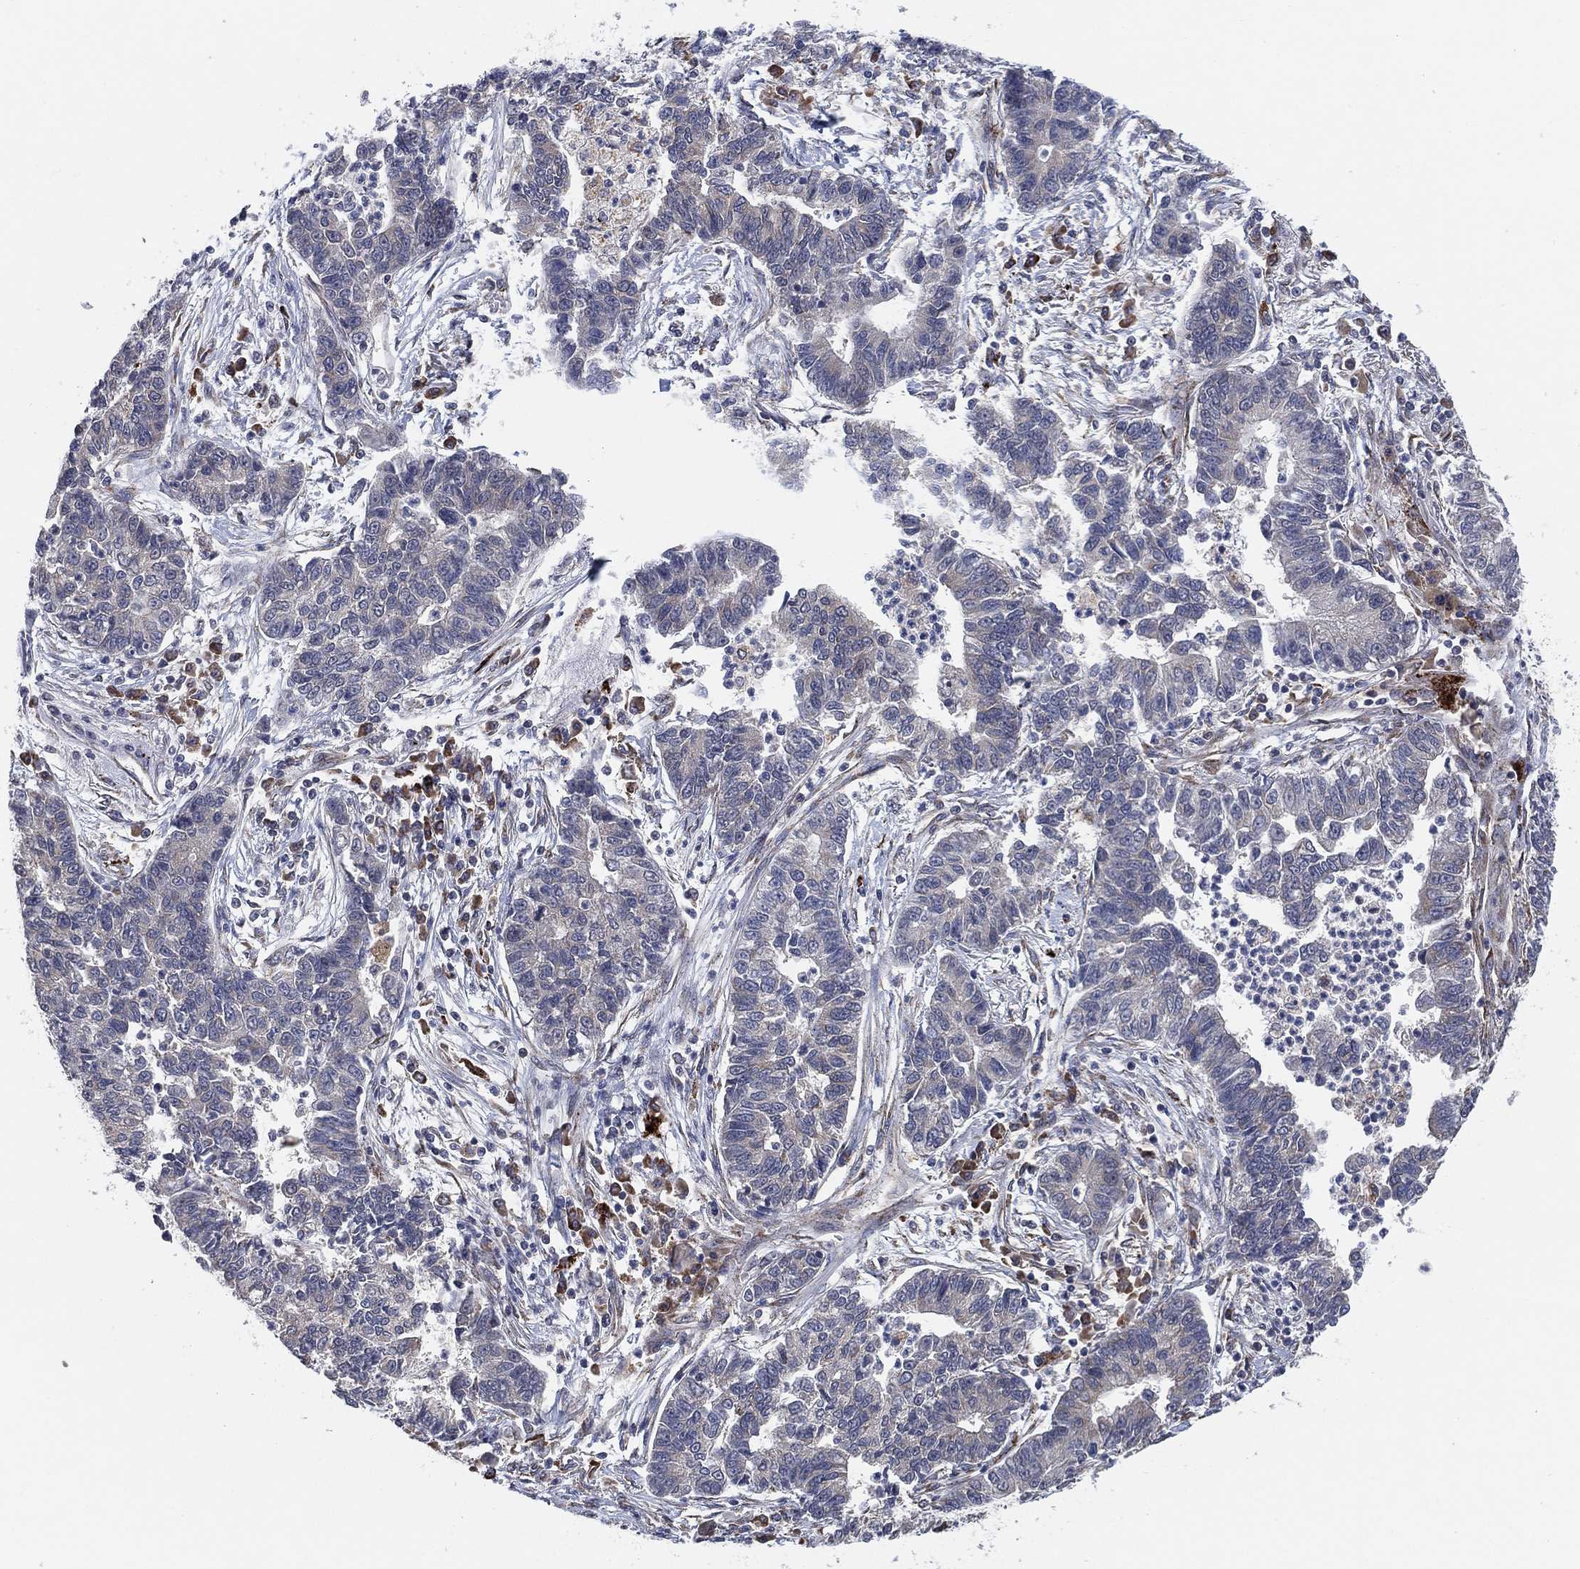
{"staining": {"intensity": "negative", "quantity": "none", "location": "none"}, "tissue": "lung cancer", "cell_type": "Tumor cells", "image_type": "cancer", "snomed": [{"axis": "morphology", "description": "Adenocarcinoma, NOS"}, {"axis": "topography", "description": "Lung"}], "caption": "Immunohistochemistry (IHC) image of neoplastic tissue: human adenocarcinoma (lung) stained with DAB displays no significant protein positivity in tumor cells.", "gene": "FAM104A", "patient": {"sex": "female", "age": 57}}